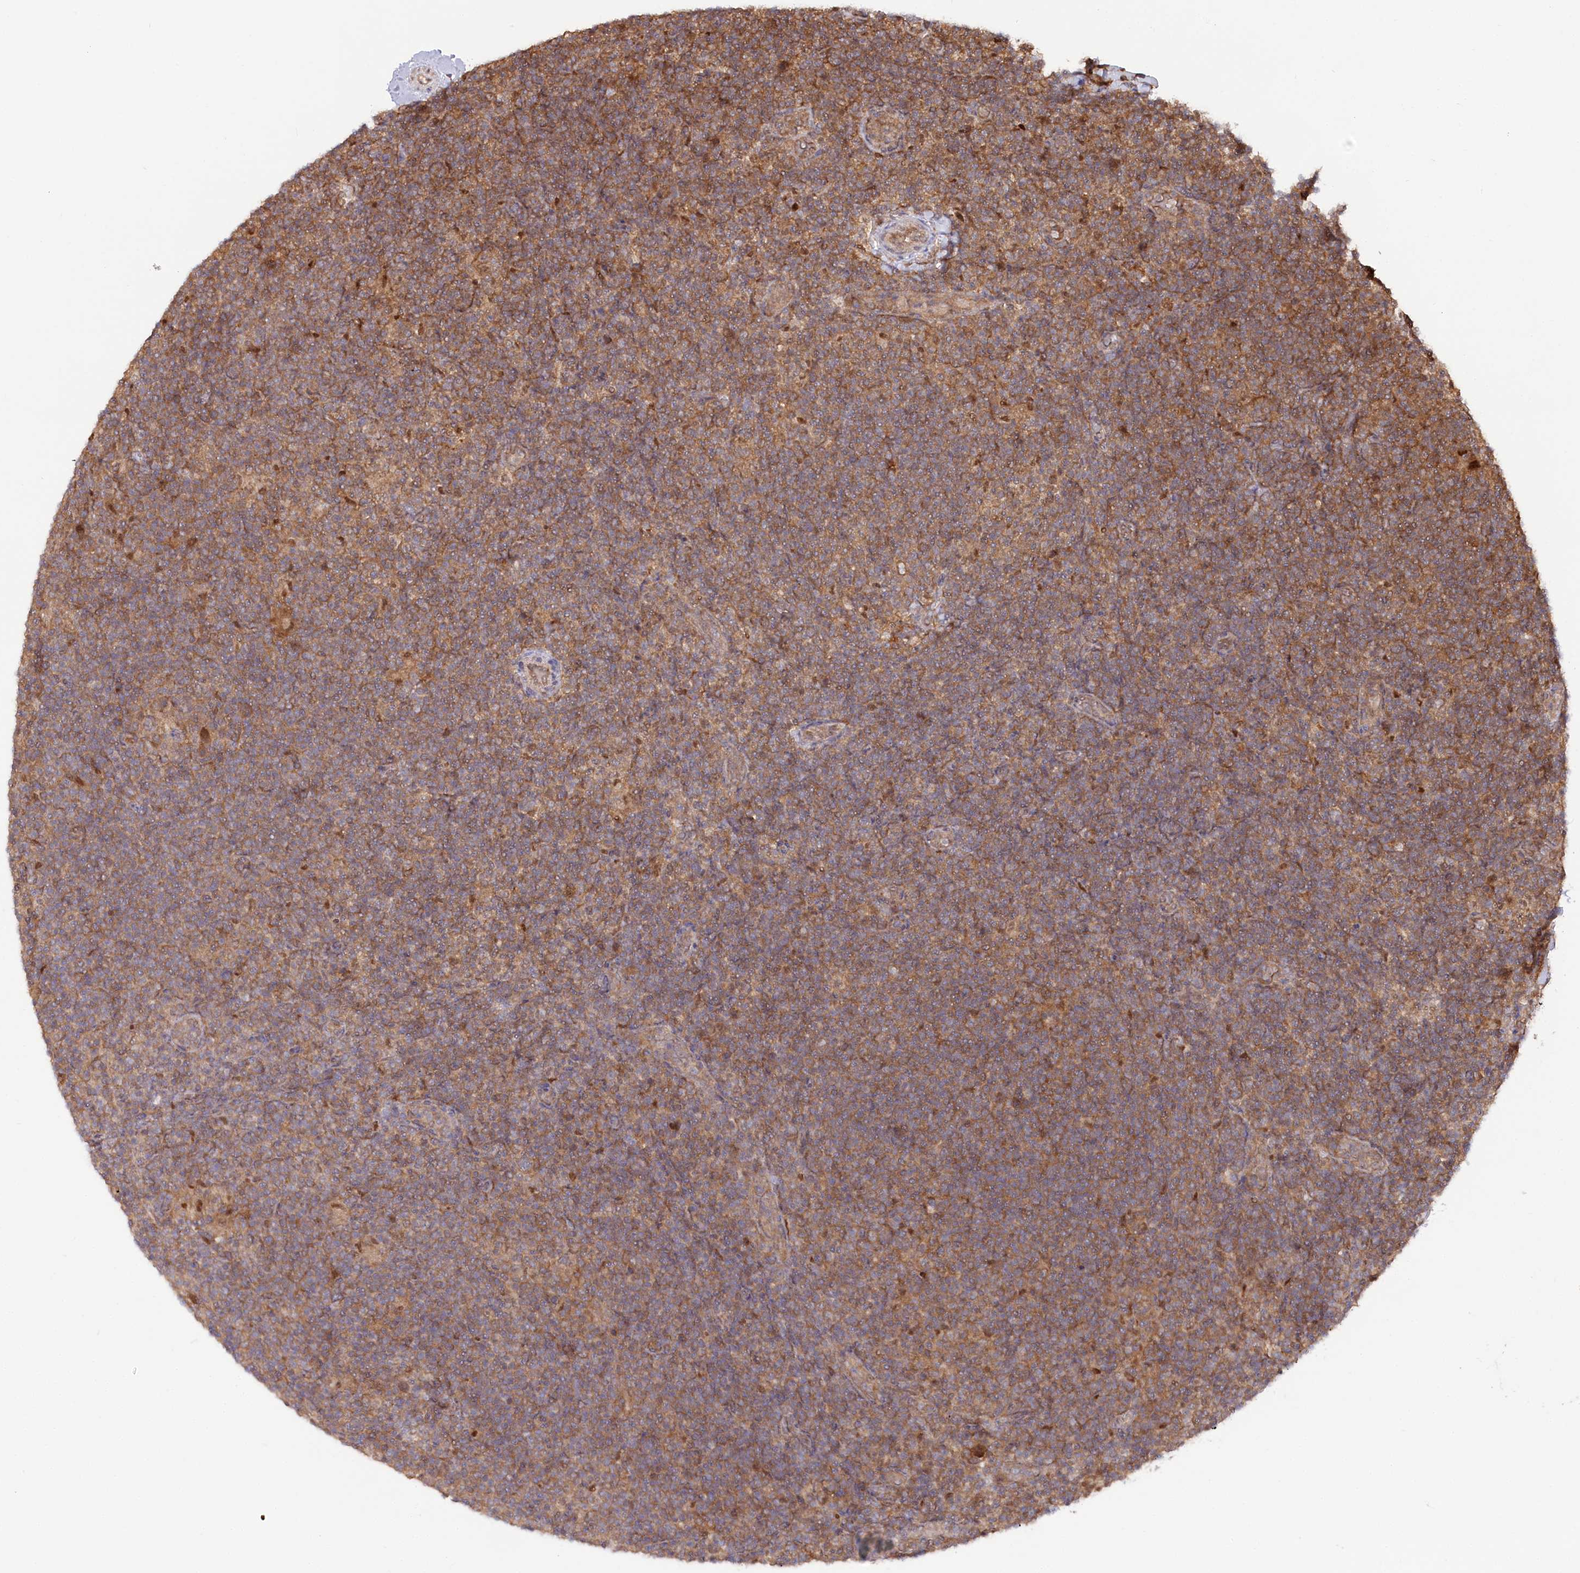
{"staining": {"intensity": "moderate", "quantity": "25%-75%", "location": "cytoplasmic/membranous"}, "tissue": "lymphoma", "cell_type": "Tumor cells", "image_type": "cancer", "snomed": [{"axis": "morphology", "description": "Hodgkin's disease, NOS"}, {"axis": "topography", "description": "Lymph node"}], "caption": "Brown immunohistochemical staining in lymphoma demonstrates moderate cytoplasmic/membranous positivity in approximately 25%-75% of tumor cells.", "gene": "PSMA1", "patient": {"sex": "female", "age": 57}}